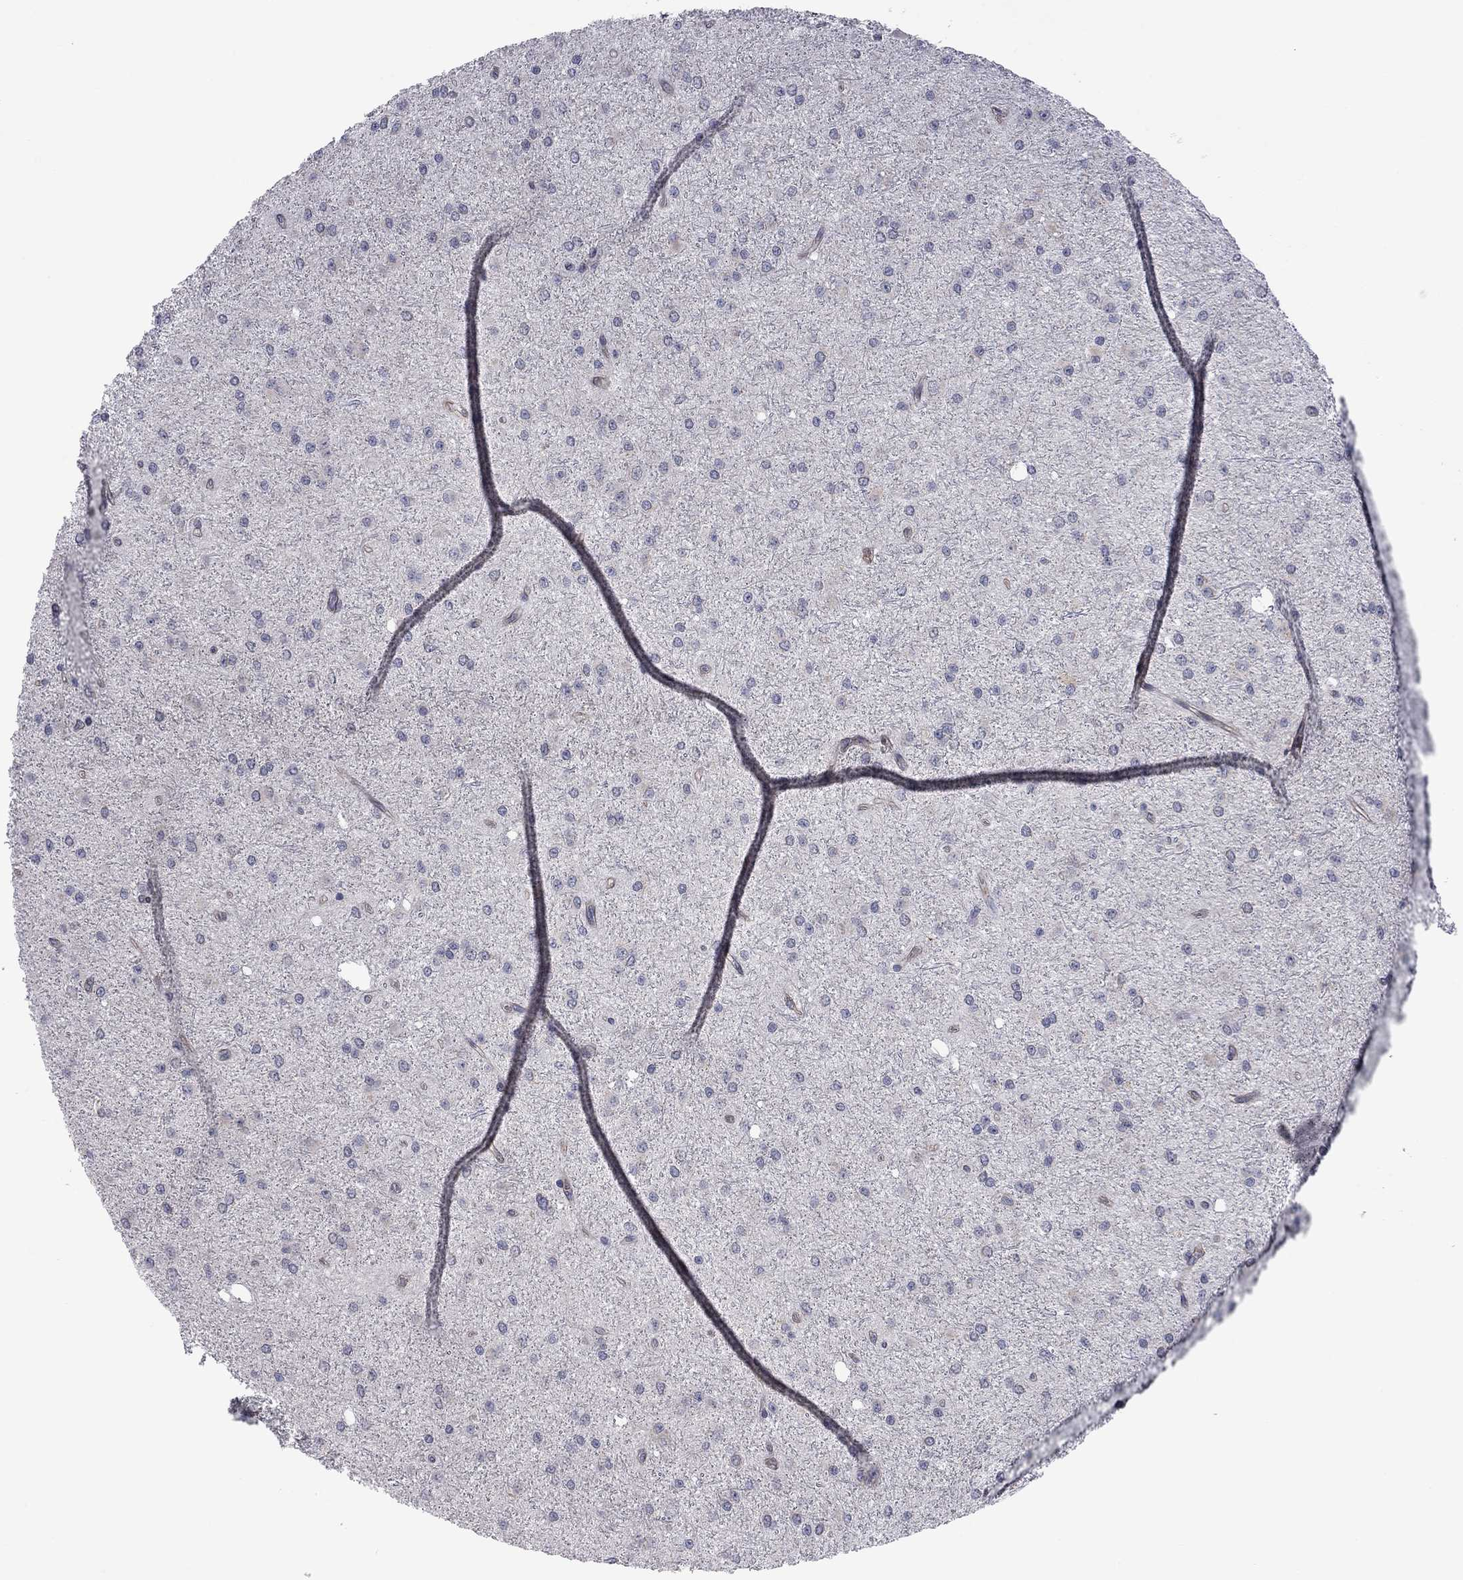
{"staining": {"intensity": "negative", "quantity": "none", "location": "none"}, "tissue": "glioma", "cell_type": "Tumor cells", "image_type": "cancer", "snomed": [{"axis": "morphology", "description": "Glioma, malignant, Low grade"}, {"axis": "topography", "description": "Brain"}], "caption": "Low-grade glioma (malignant) was stained to show a protein in brown. There is no significant staining in tumor cells.", "gene": "EXOC3L2", "patient": {"sex": "male", "age": 27}}